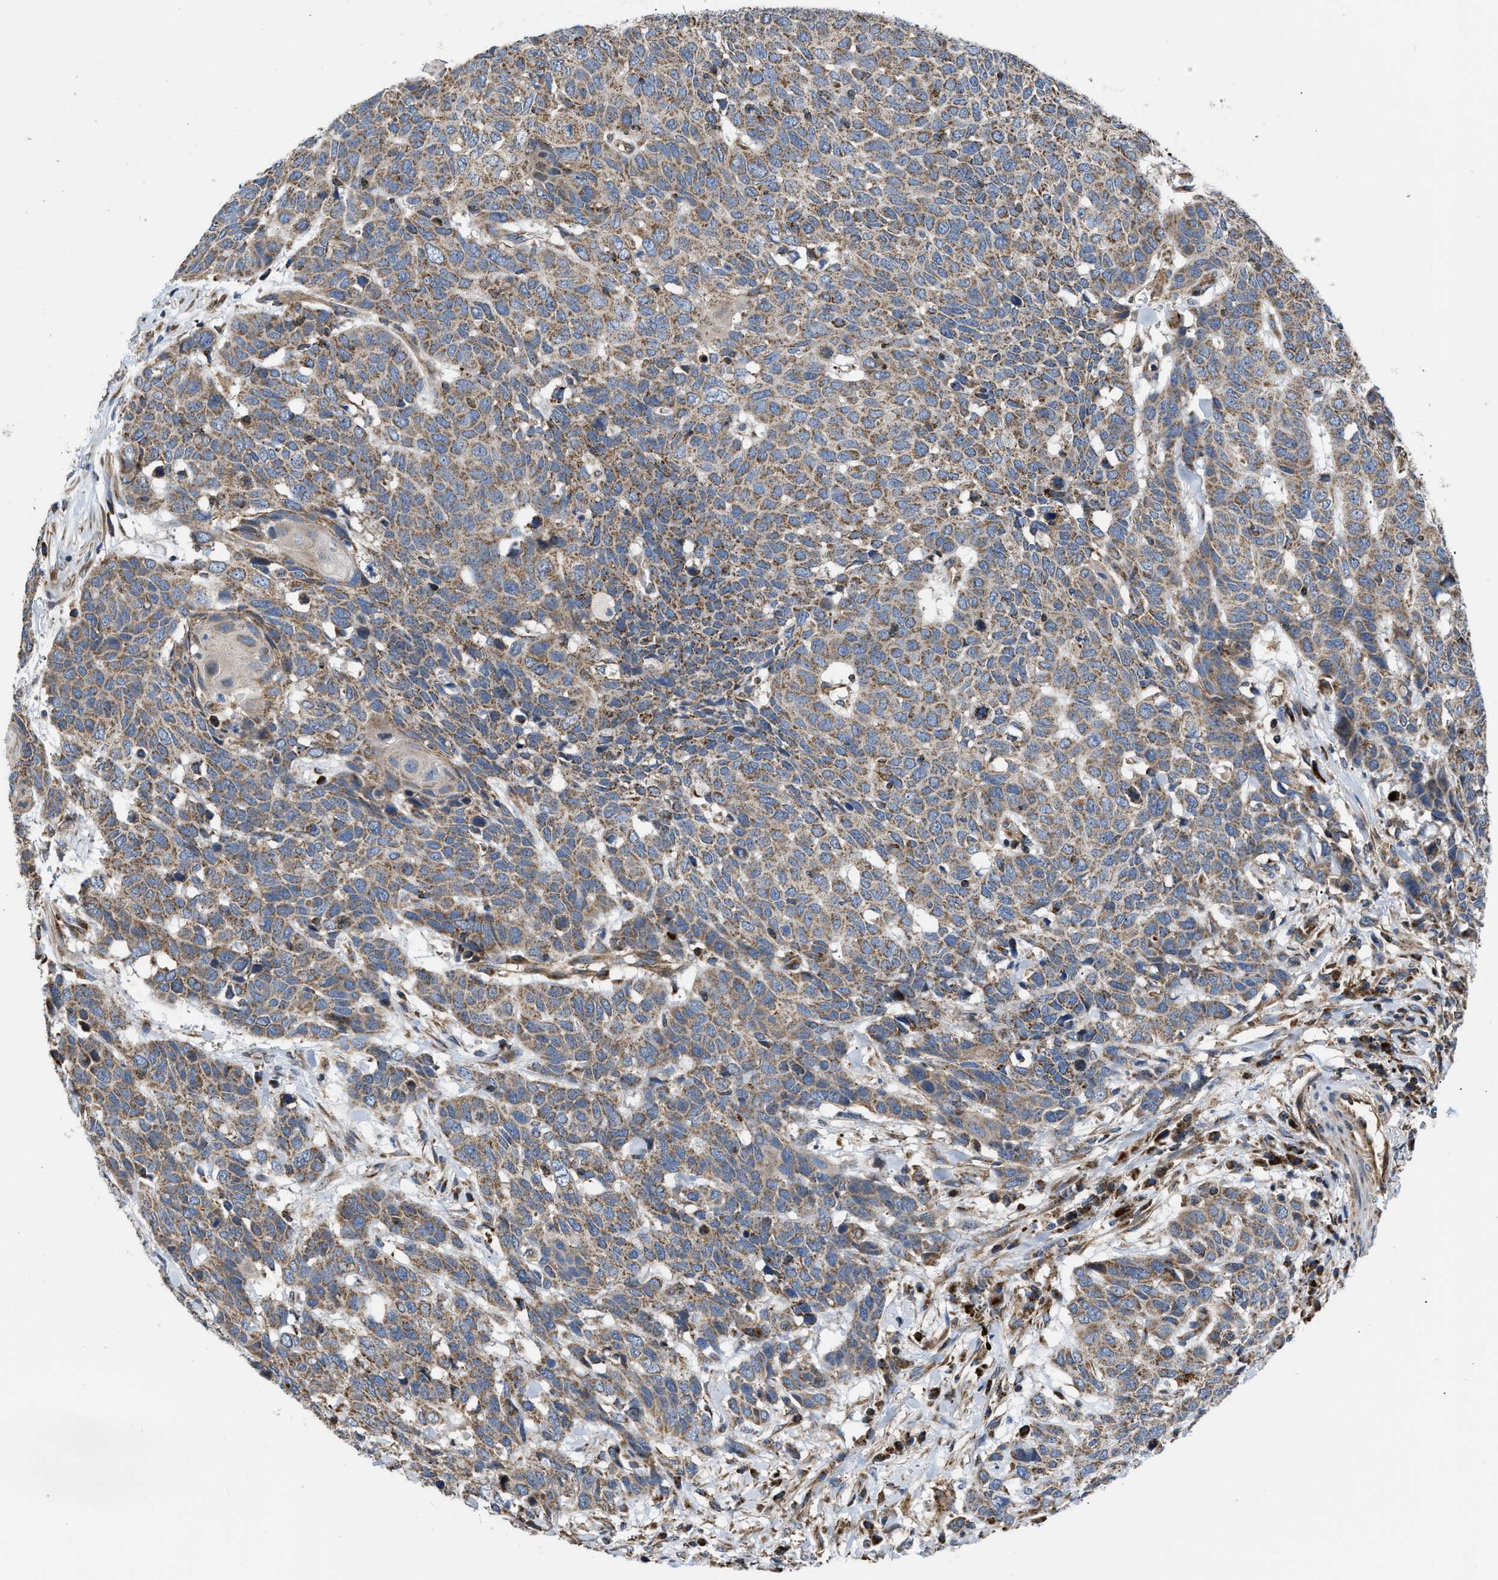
{"staining": {"intensity": "moderate", "quantity": ">75%", "location": "cytoplasmic/membranous"}, "tissue": "head and neck cancer", "cell_type": "Tumor cells", "image_type": "cancer", "snomed": [{"axis": "morphology", "description": "Squamous cell carcinoma, NOS"}, {"axis": "topography", "description": "Head-Neck"}], "caption": "This micrograph shows immunohistochemistry (IHC) staining of human squamous cell carcinoma (head and neck), with medium moderate cytoplasmic/membranous expression in about >75% of tumor cells.", "gene": "OPTN", "patient": {"sex": "male", "age": 66}}